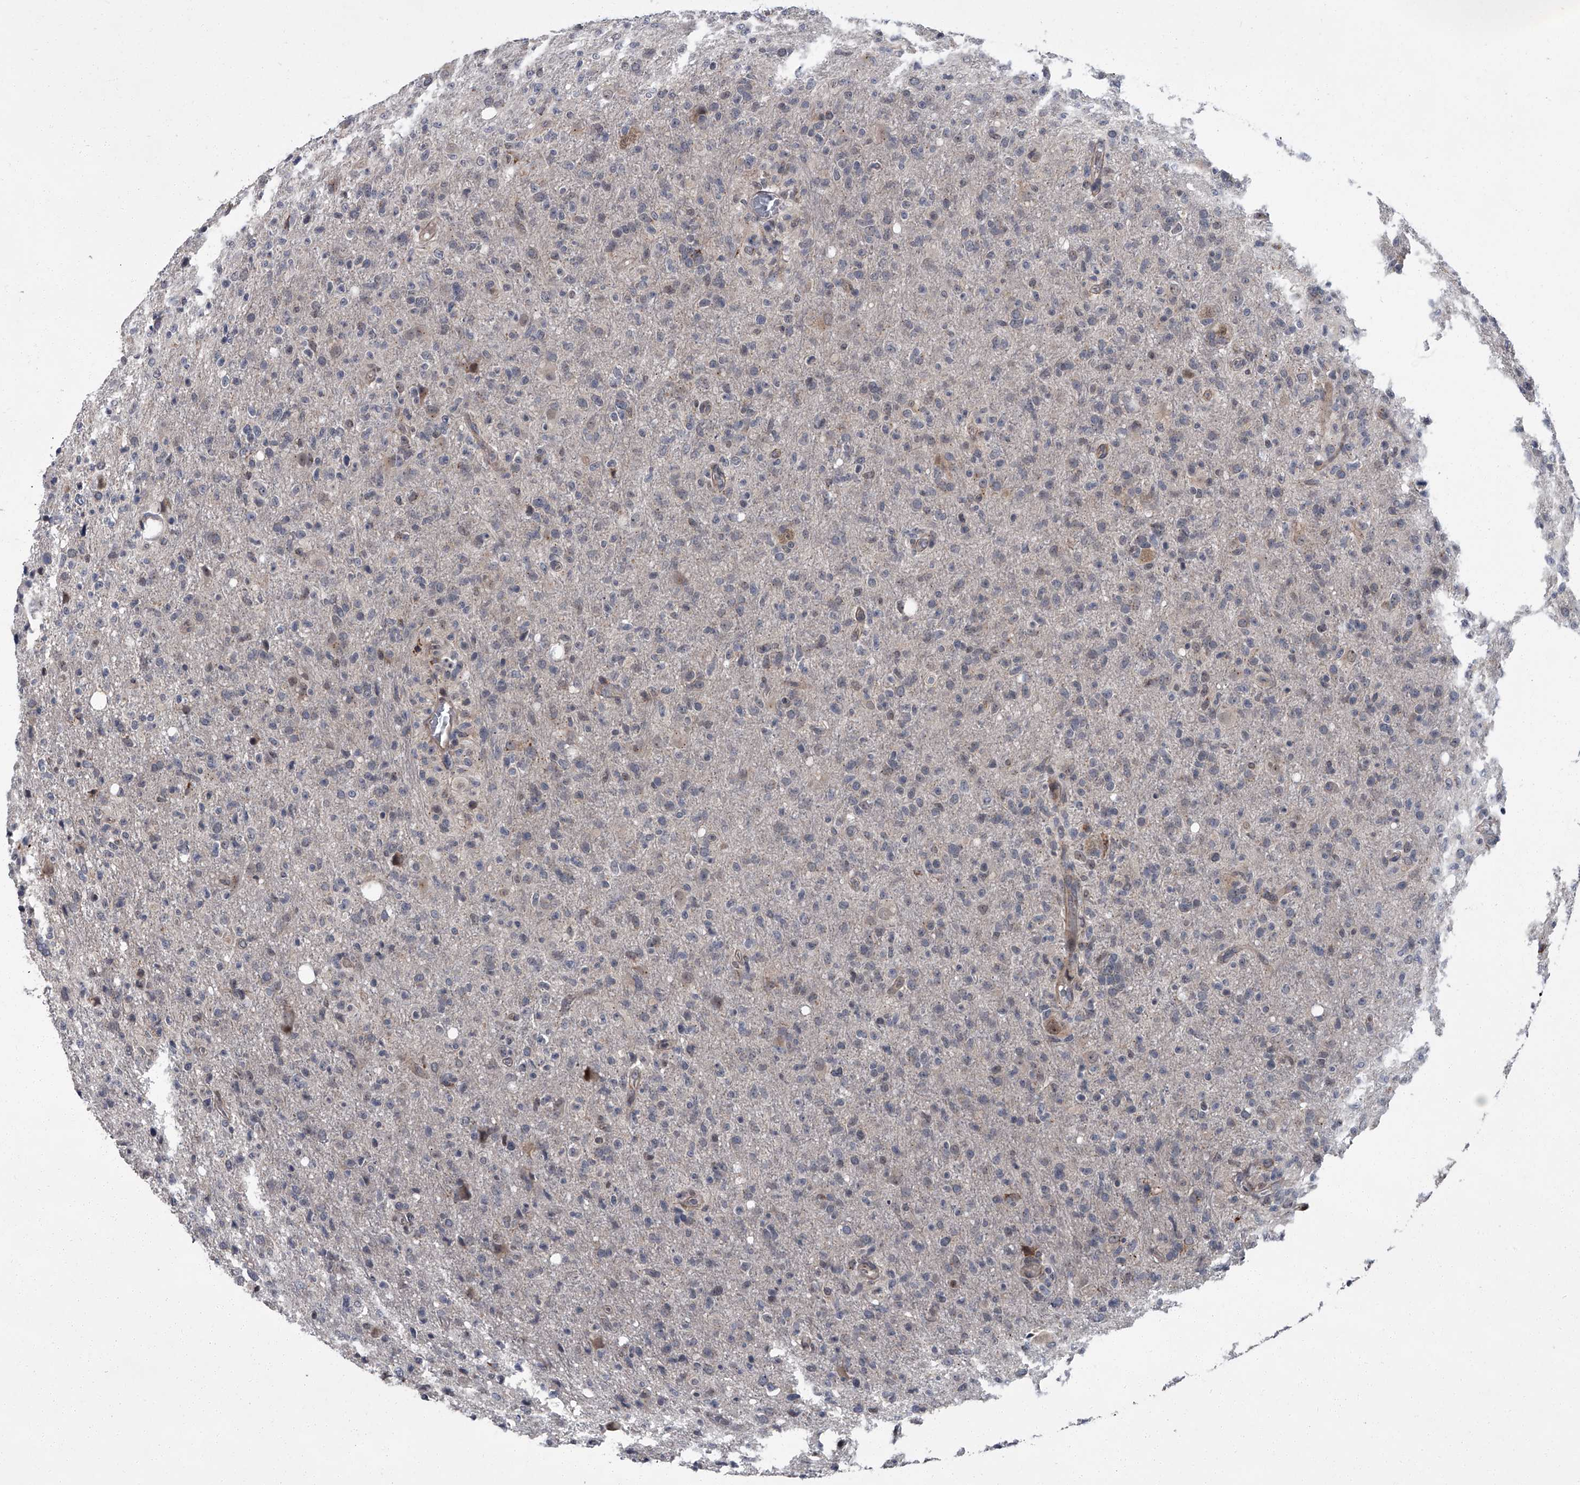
{"staining": {"intensity": "negative", "quantity": "none", "location": "none"}, "tissue": "glioma", "cell_type": "Tumor cells", "image_type": "cancer", "snomed": [{"axis": "morphology", "description": "Glioma, malignant, High grade"}, {"axis": "topography", "description": "Brain"}], "caption": "Protein analysis of glioma exhibits no significant staining in tumor cells. (DAB (3,3'-diaminobenzidine) immunohistochemistry with hematoxylin counter stain).", "gene": "ZNF274", "patient": {"sex": "female", "age": 57}}